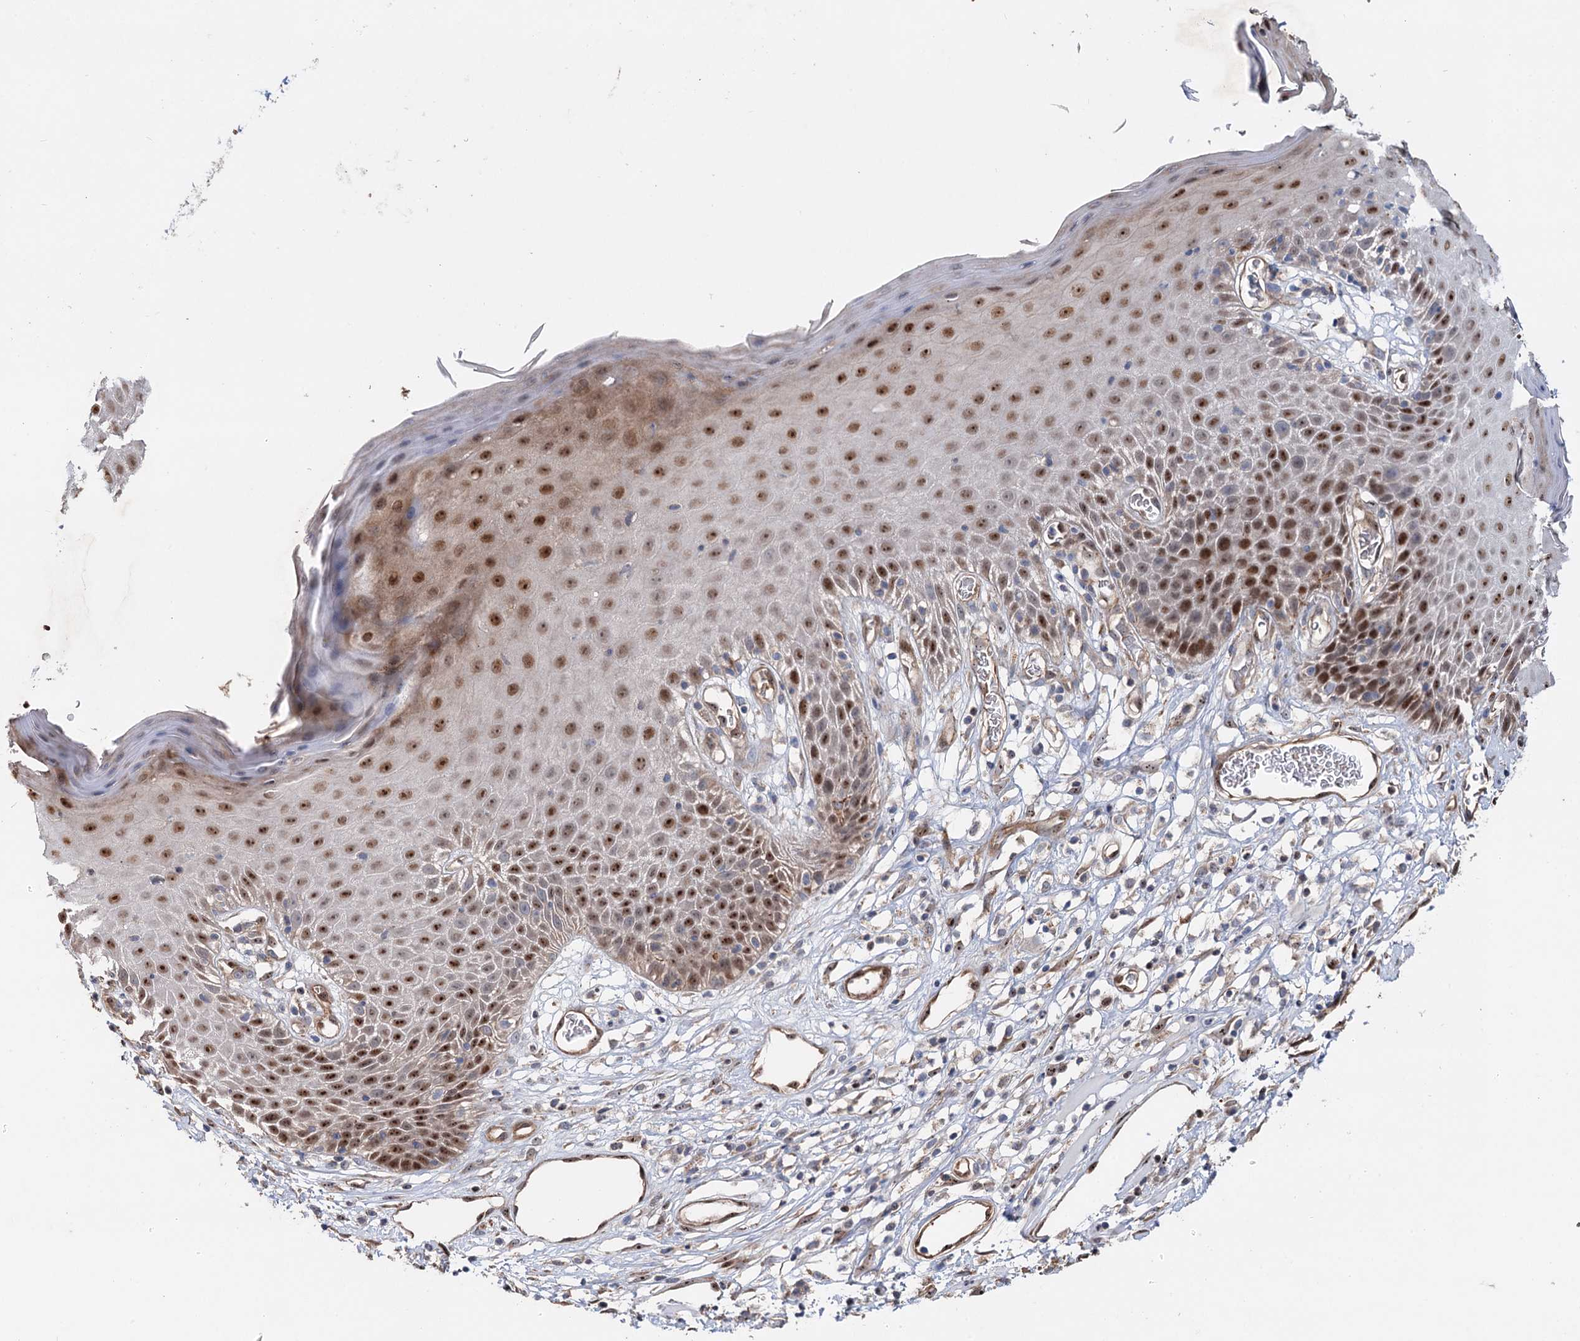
{"staining": {"intensity": "moderate", "quantity": ">75%", "location": "nuclear"}, "tissue": "skin", "cell_type": "Epidermal cells", "image_type": "normal", "snomed": [{"axis": "morphology", "description": "Normal tissue, NOS"}, {"axis": "topography", "description": "Vulva"}], "caption": "Immunohistochemical staining of benign human skin reveals moderate nuclear protein expression in about >75% of epidermal cells. The staining is performed using DAB brown chromogen to label protein expression. The nuclei are counter-stained blue using hematoxylin.", "gene": "PTDSS2", "patient": {"sex": "female", "age": 68}}